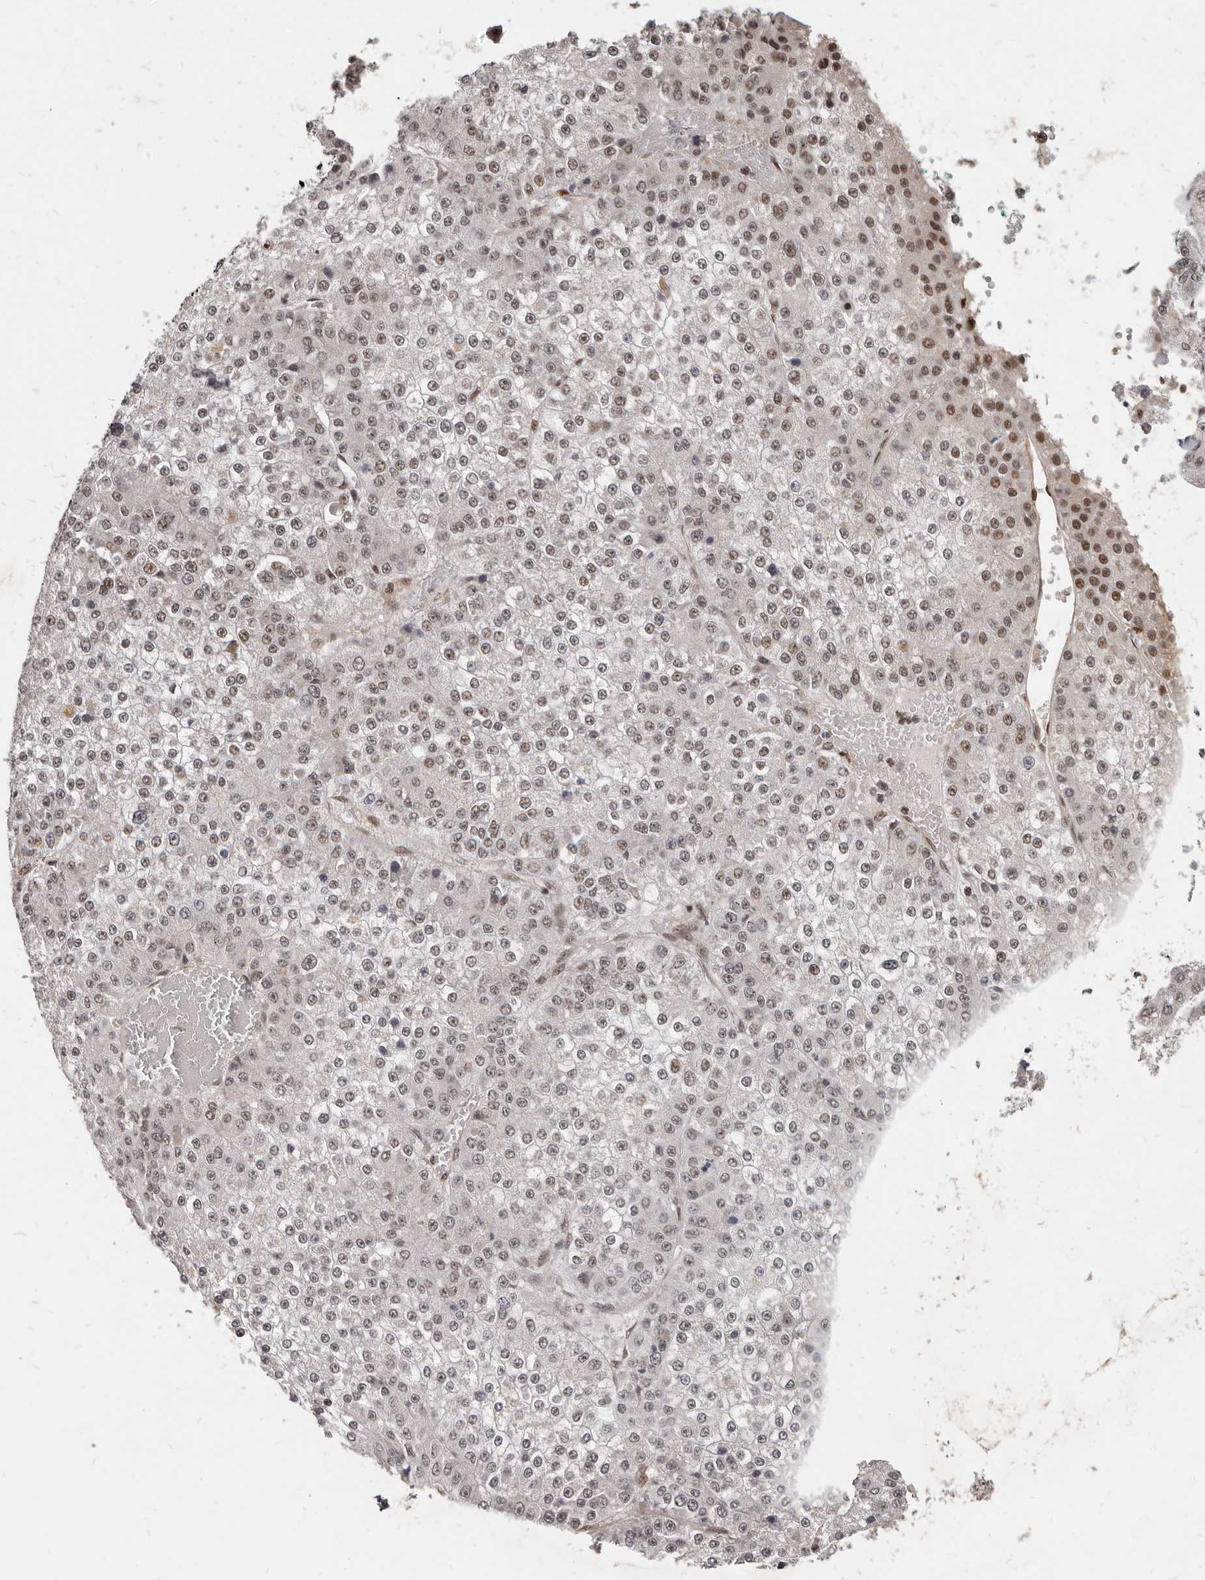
{"staining": {"intensity": "weak", "quantity": ">75%", "location": "nuclear"}, "tissue": "liver cancer", "cell_type": "Tumor cells", "image_type": "cancer", "snomed": [{"axis": "morphology", "description": "Carcinoma, Hepatocellular, NOS"}, {"axis": "topography", "description": "Liver"}], "caption": "Hepatocellular carcinoma (liver) tissue reveals weak nuclear positivity in about >75% of tumor cells, visualized by immunohistochemistry. The staining was performed using DAB, with brown indicating positive protein expression. Nuclei are stained blue with hematoxylin.", "gene": "ATF5", "patient": {"sex": "female", "age": 73}}